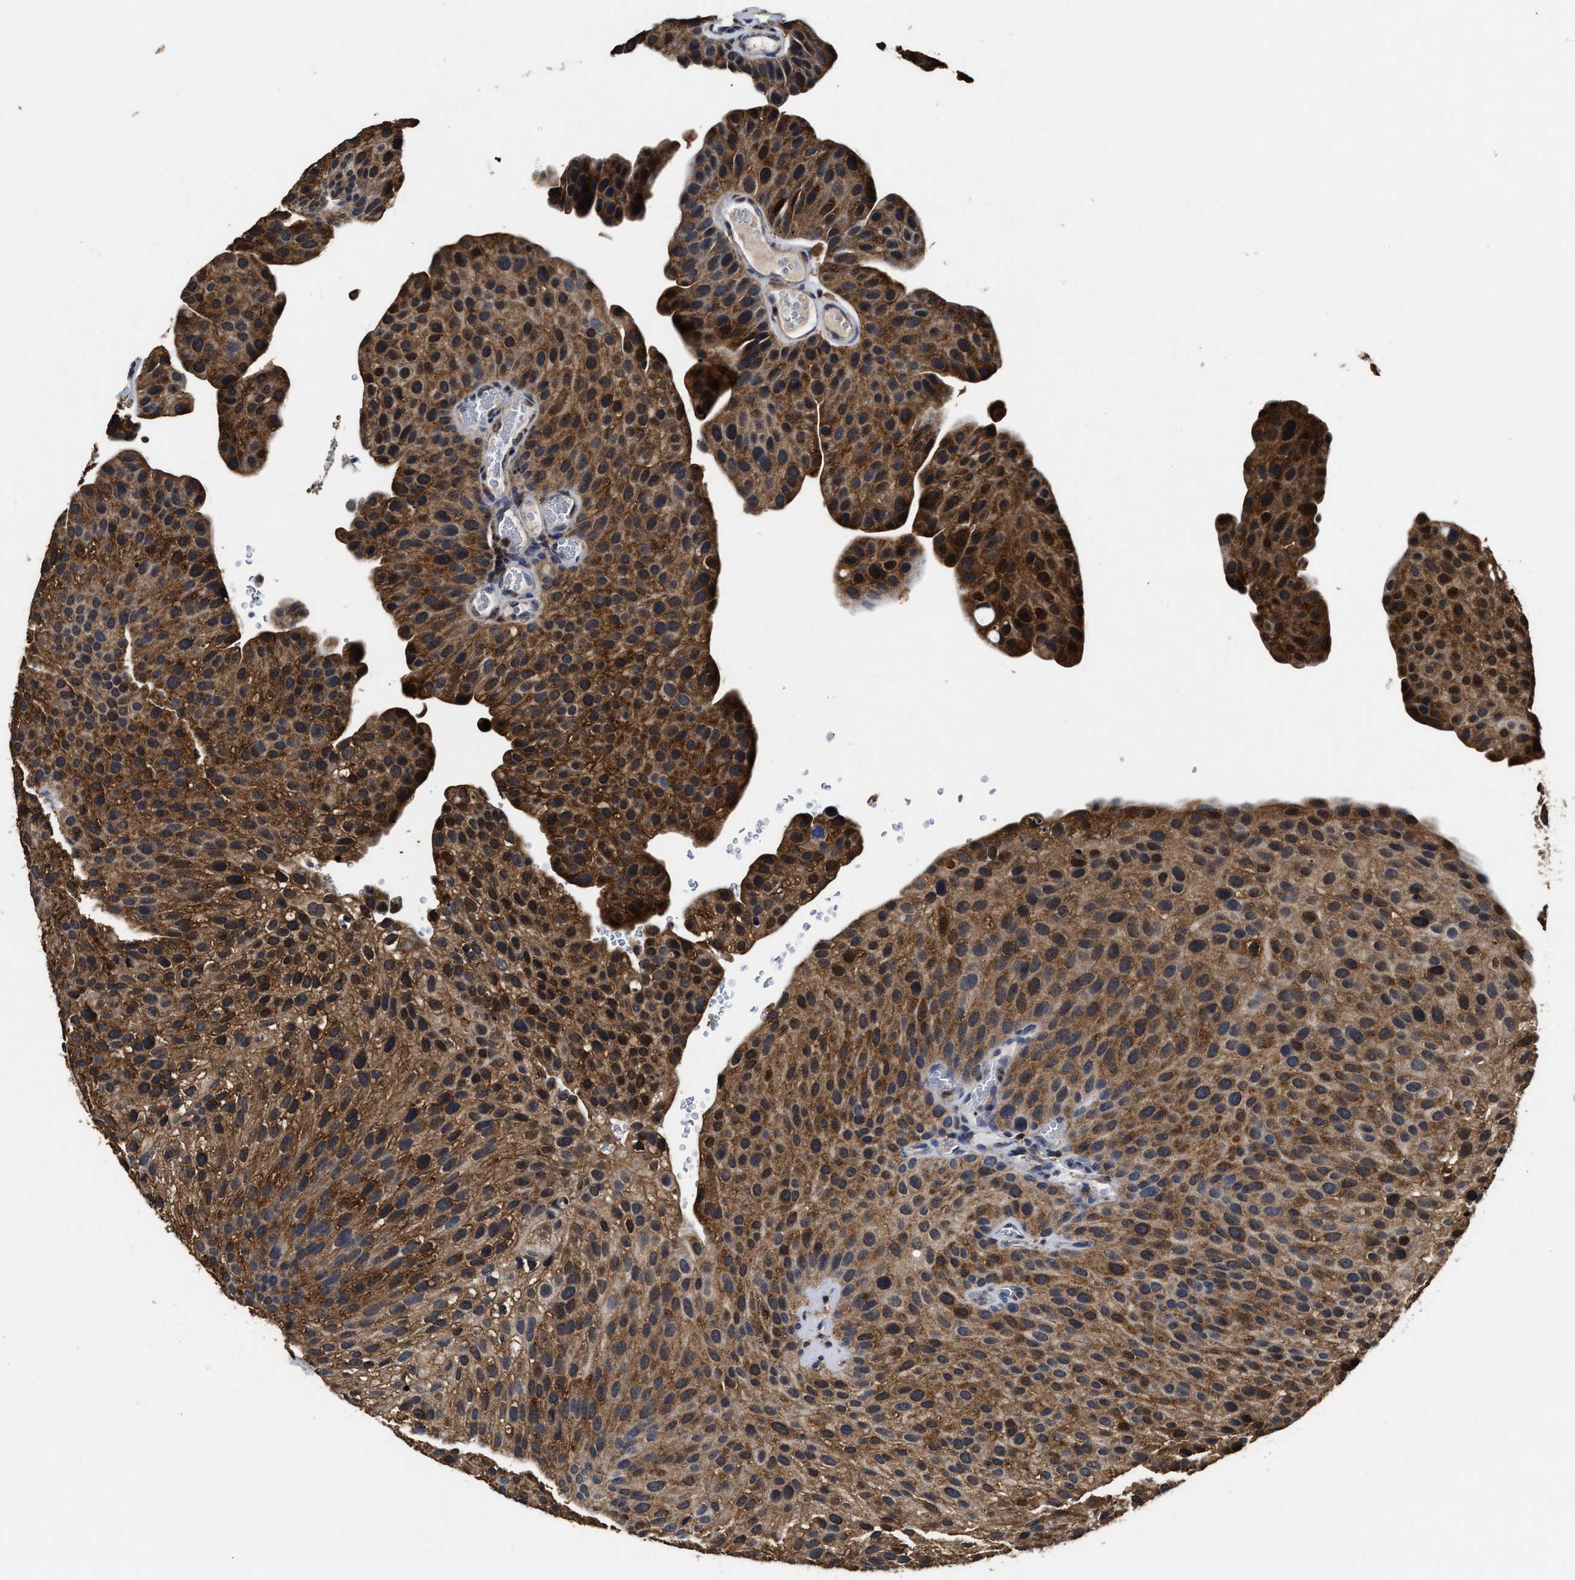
{"staining": {"intensity": "moderate", "quantity": ">75%", "location": "cytoplasmic/membranous,nuclear"}, "tissue": "urothelial cancer", "cell_type": "Tumor cells", "image_type": "cancer", "snomed": [{"axis": "morphology", "description": "Urothelial carcinoma, Low grade"}, {"axis": "topography", "description": "Smooth muscle"}, {"axis": "topography", "description": "Urinary bladder"}], "caption": "Approximately >75% of tumor cells in low-grade urothelial carcinoma reveal moderate cytoplasmic/membranous and nuclear protein staining as visualized by brown immunohistochemical staining.", "gene": "ACAT2", "patient": {"sex": "male", "age": 60}}